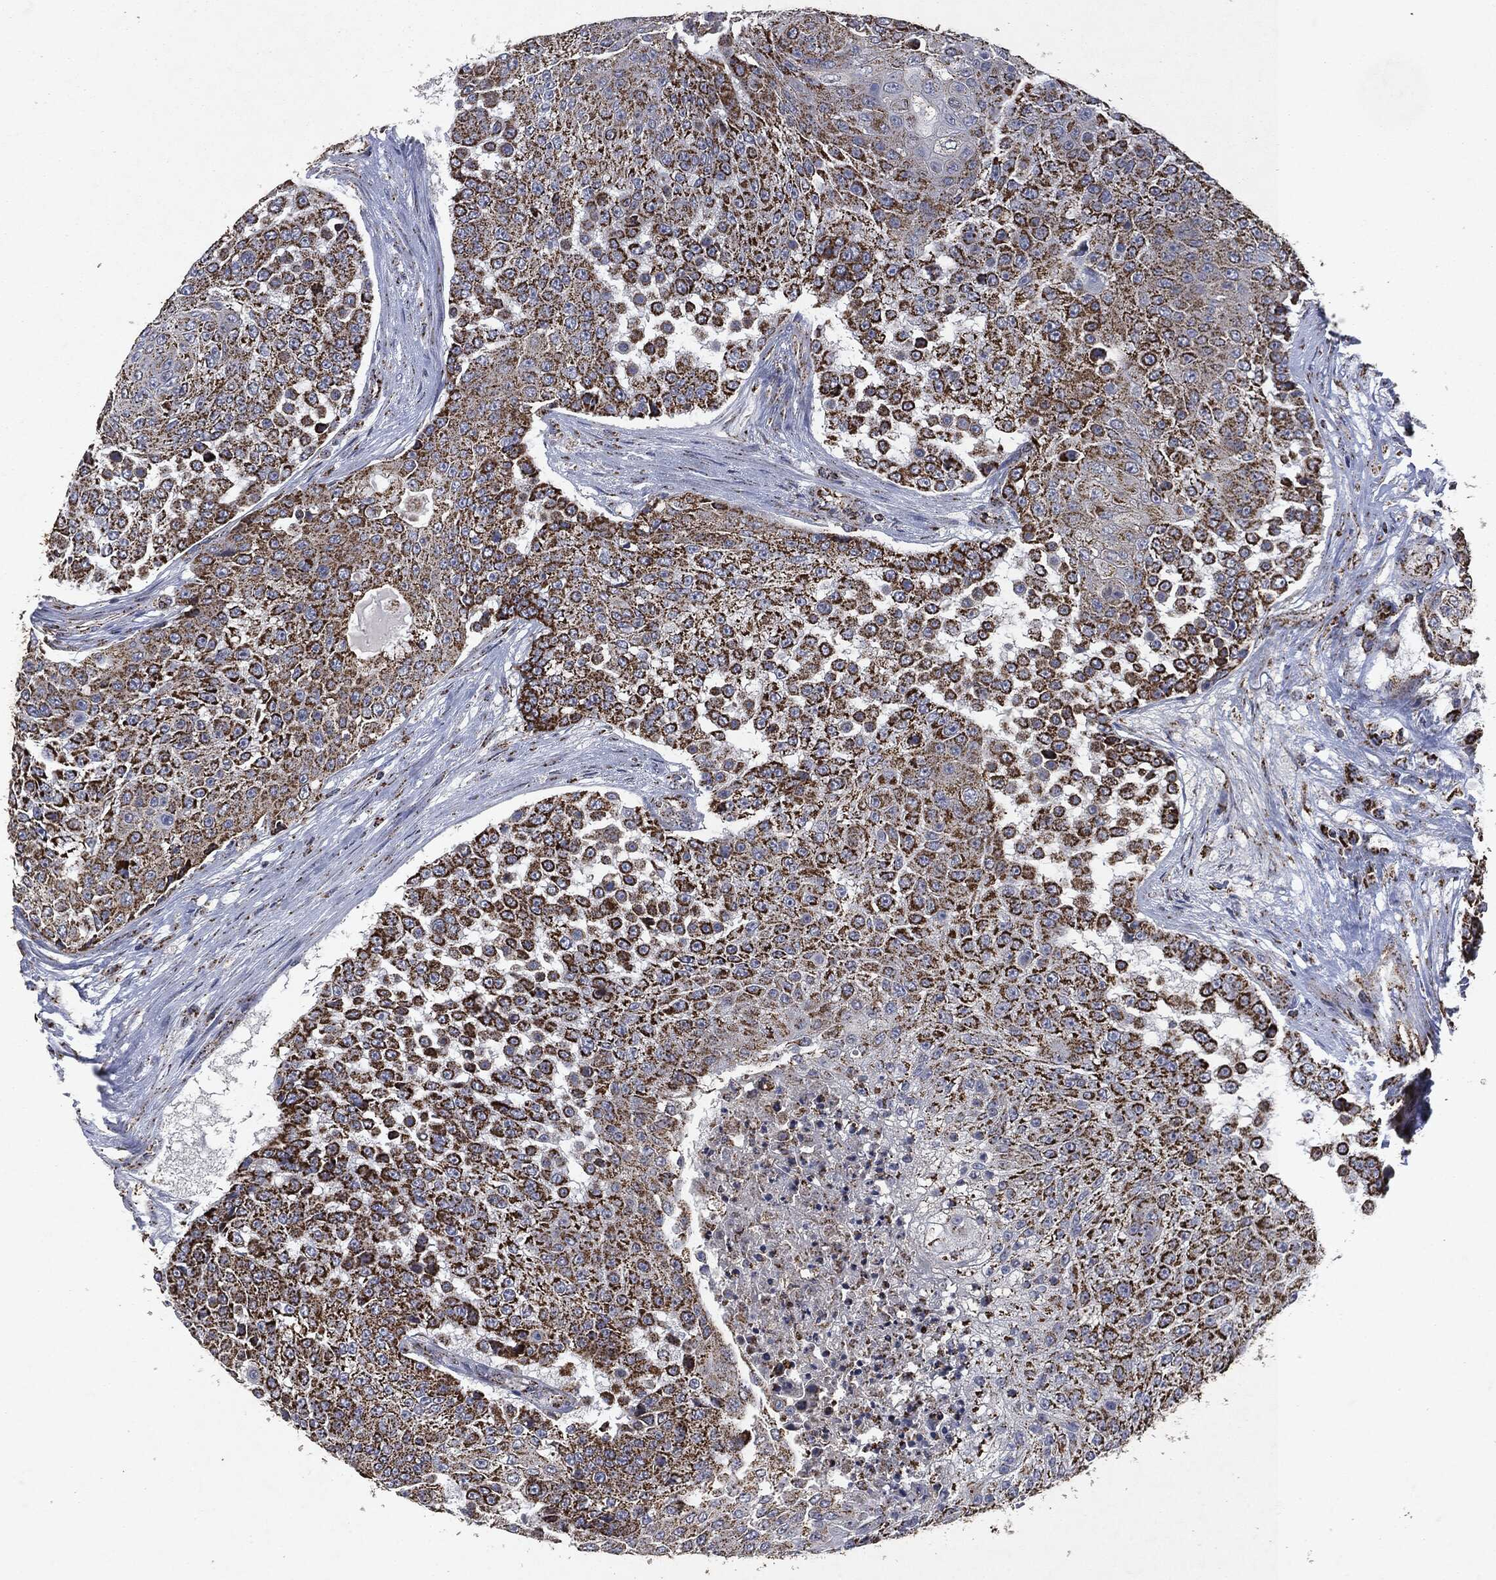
{"staining": {"intensity": "strong", "quantity": ">75%", "location": "cytoplasmic/membranous"}, "tissue": "urothelial cancer", "cell_type": "Tumor cells", "image_type": "cancer", "snomed": [{"axis": "morphology", "description": "Urothelial carcinoma, High grade"}, {"axis": "topography", "description": "Urinary bladder"}], "caption": "Brown immunohistochemical staining in human high-grade urothelial carcinoma displays strong cytoplasmic/membranous expression in approximately >75% of tumor cells.", "gene": "RYK", "patient": {"sex": "female", "age": 63}}